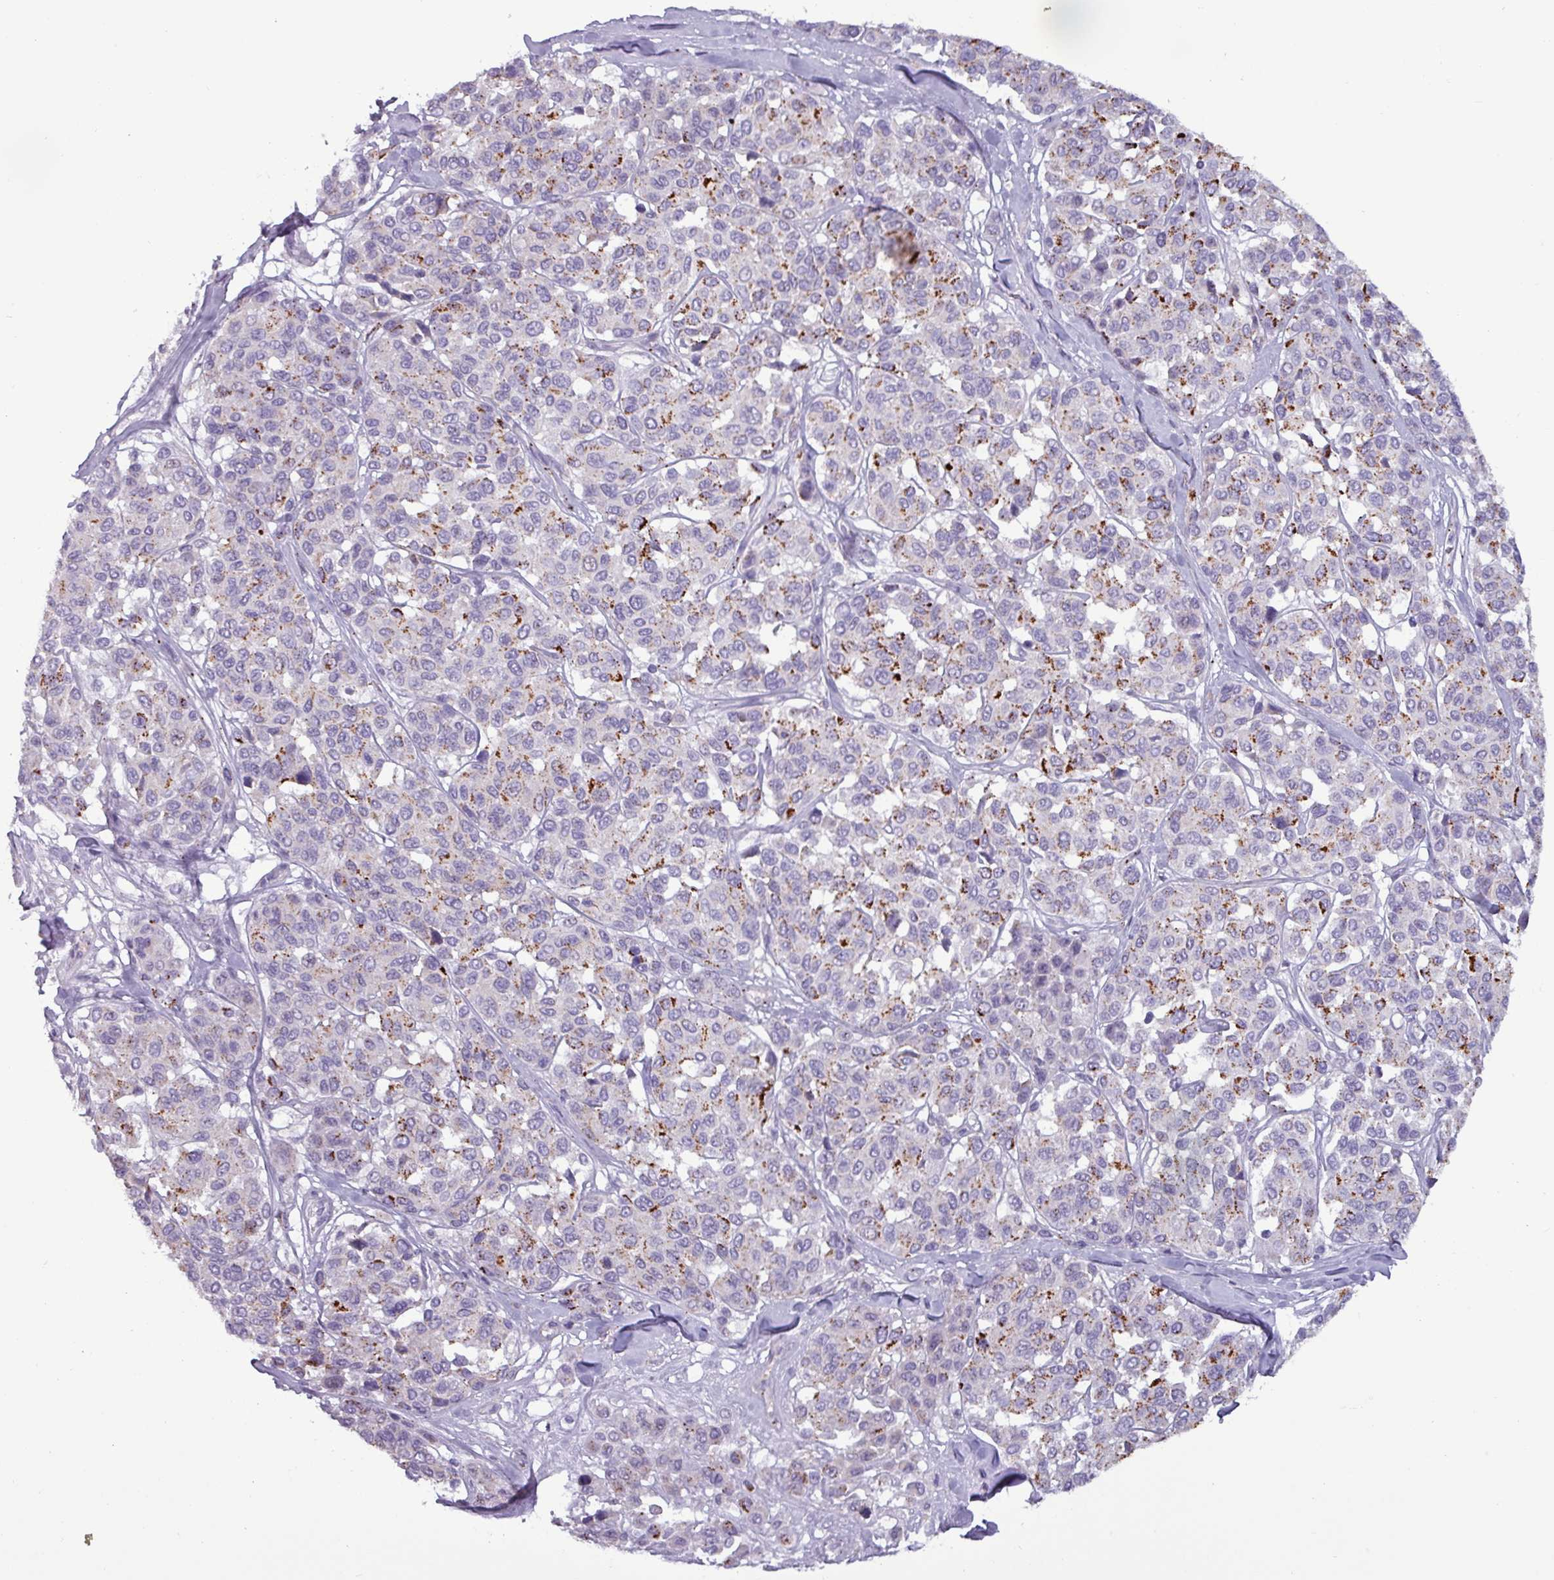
{"staining": {"intensity": "strong", "quantity": "25%-75%", "location": "cytoplasmic/membranous"}, "tissue": "melanoma", "cell_type": "Tumor cells", "image_type": "cancer", "snomed": [{"axis": "morphology", "description": "Malignant melanoma, NOS"}, {"axis": "topography", "description": "Skin"}], "caption": "Malignant melanoma stained with a protein marker exhibits strong staining in tumor cells.", "gene": "PLIN2", "patient": {"sex": "female", "age": 66}}